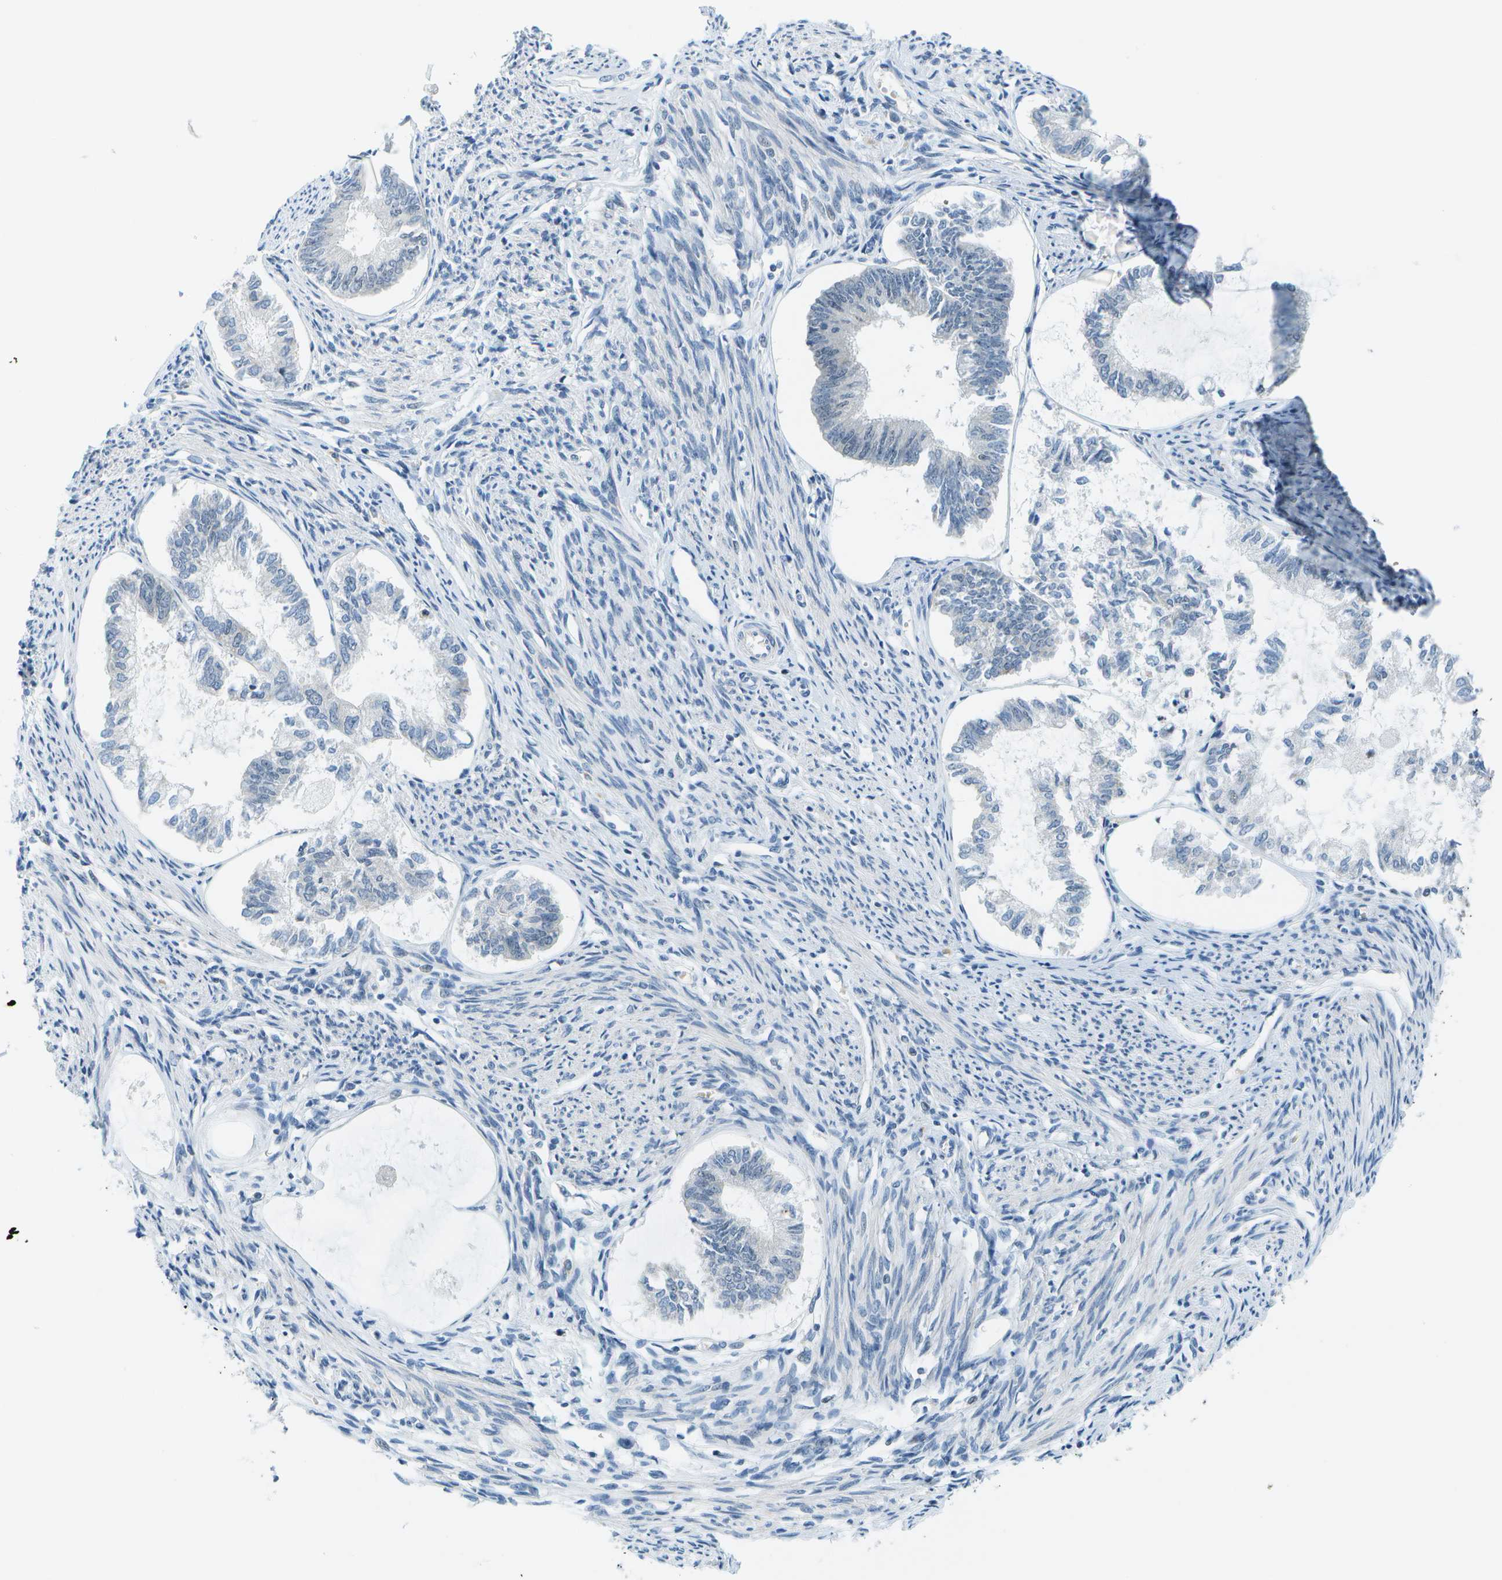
{"staining": {"intensity": "negative", "quantity": "none", "location": "none"}, "tissue": "endometrial cancer", "cell_type": "Tumor cells", "image_type": "cancer", "snomed": [{"axis": "morphology", "description": "Adenocarcinoma, NOS"}, {"axis": "topography", "description": "Endometrium"}], "caption": "High power microscopy photomicrograph of an immunohistochemistry micrograph of endometrial adenocarcinoma, revealing no significant positivity in tumor cells.", "gene": "PITHD1", "patient": {"sex": "female", "age": 86}}